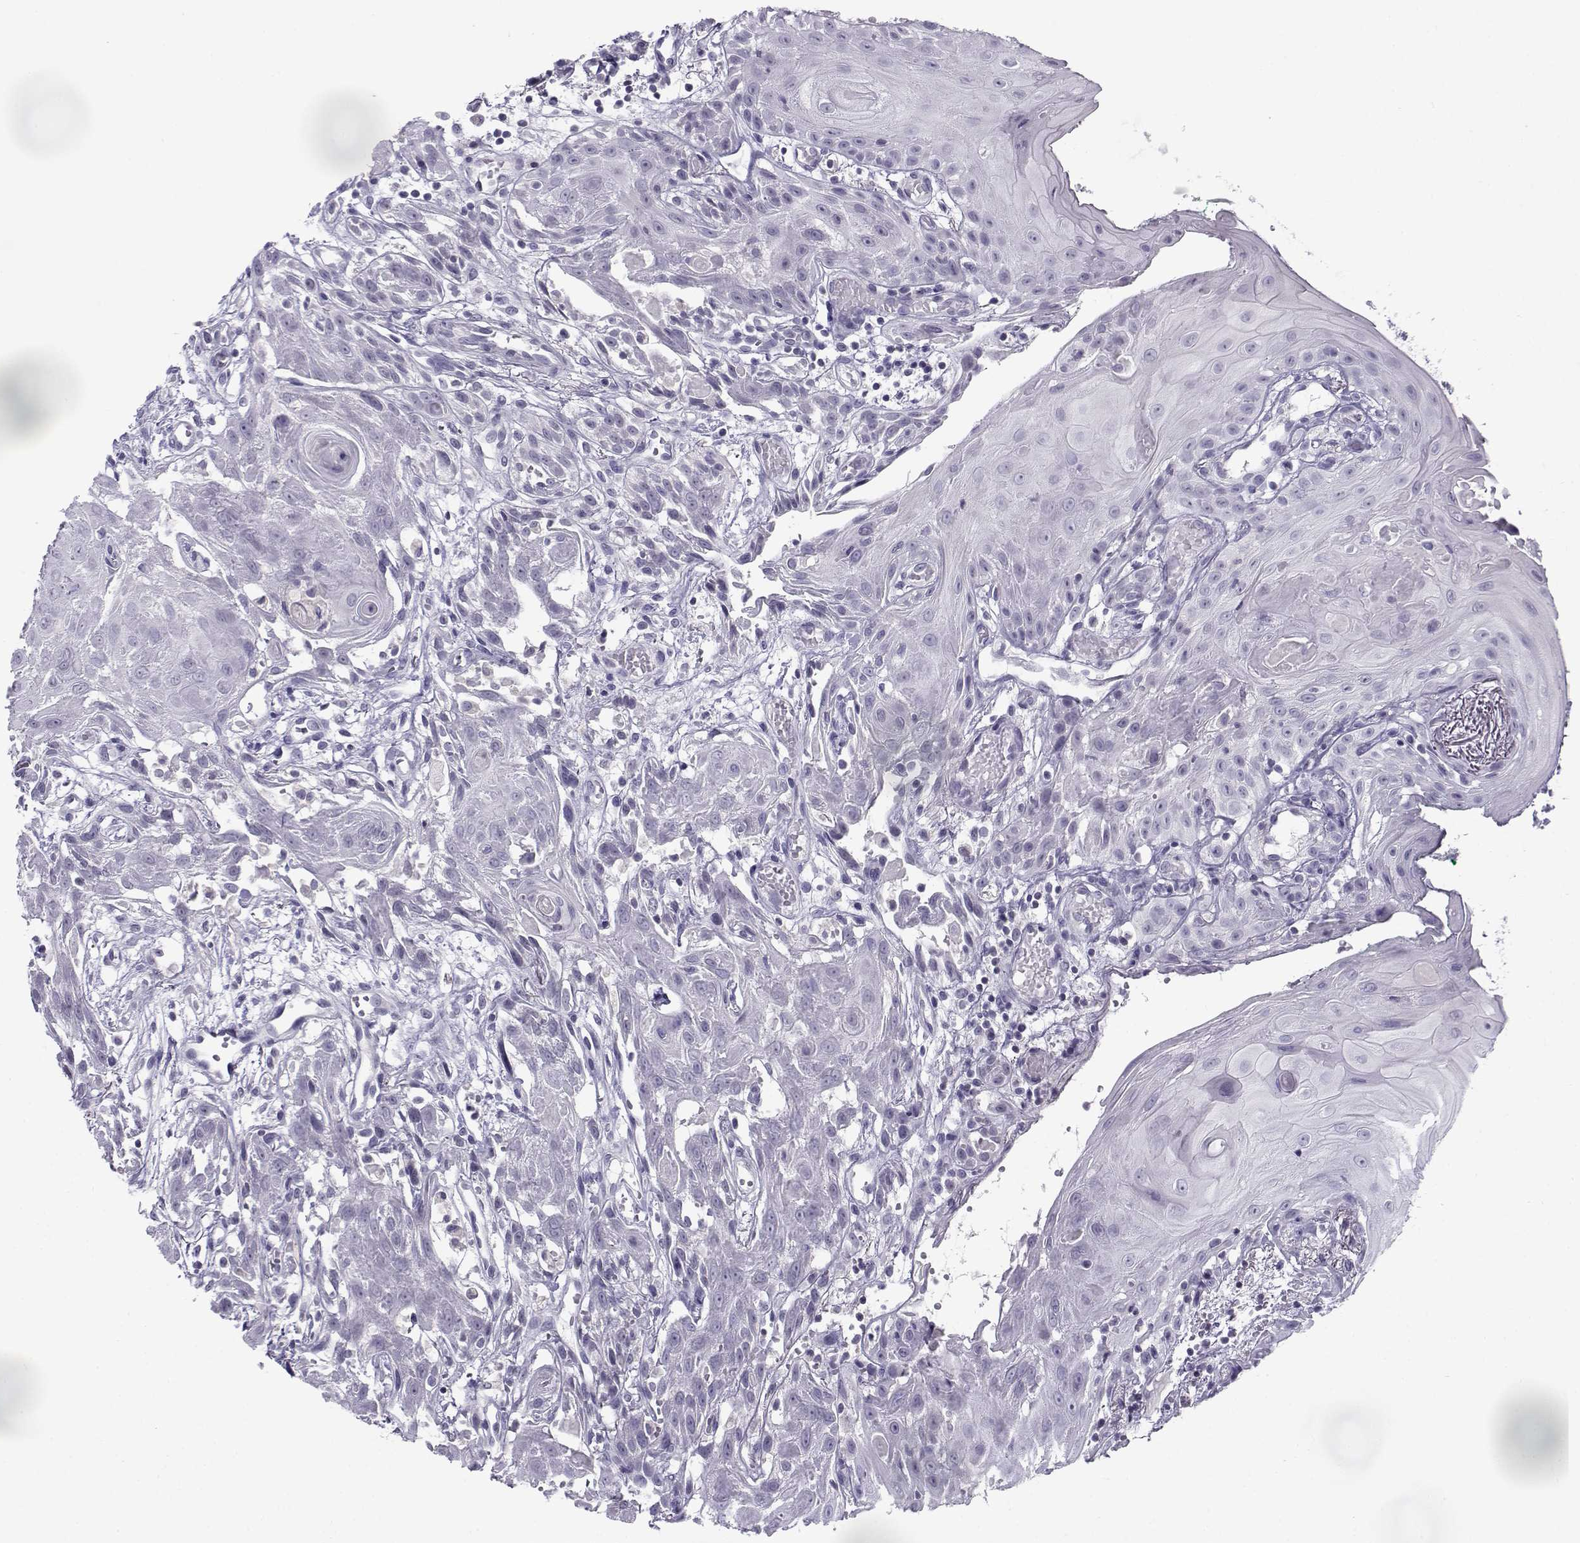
{"staining": {"intensity": "negative", "quantity": "none", "location": "none"}, "tissue": "head and neck cancer", "cell_type": "Tumor cells", "image_type": "cancer", "snomed": [{"axis": "morphology", "description": "Normal tissue, NOS"}, {"axis": "morphology", "description": "Squamous cell carcinoma, NOS"}, {"axis": "topography", "description": "Oral tissue"}, {"axis": "topography", "description": "Salivary gland"}, {"axis": "topography", "description": "Head-Neck"}], "caption": "Head and neck cancer stained for a protein using immunohistochemistry reveals no staining tumor cells.", "gene": "FAM166A", "patient": {"sex": "female", "age": 62}}